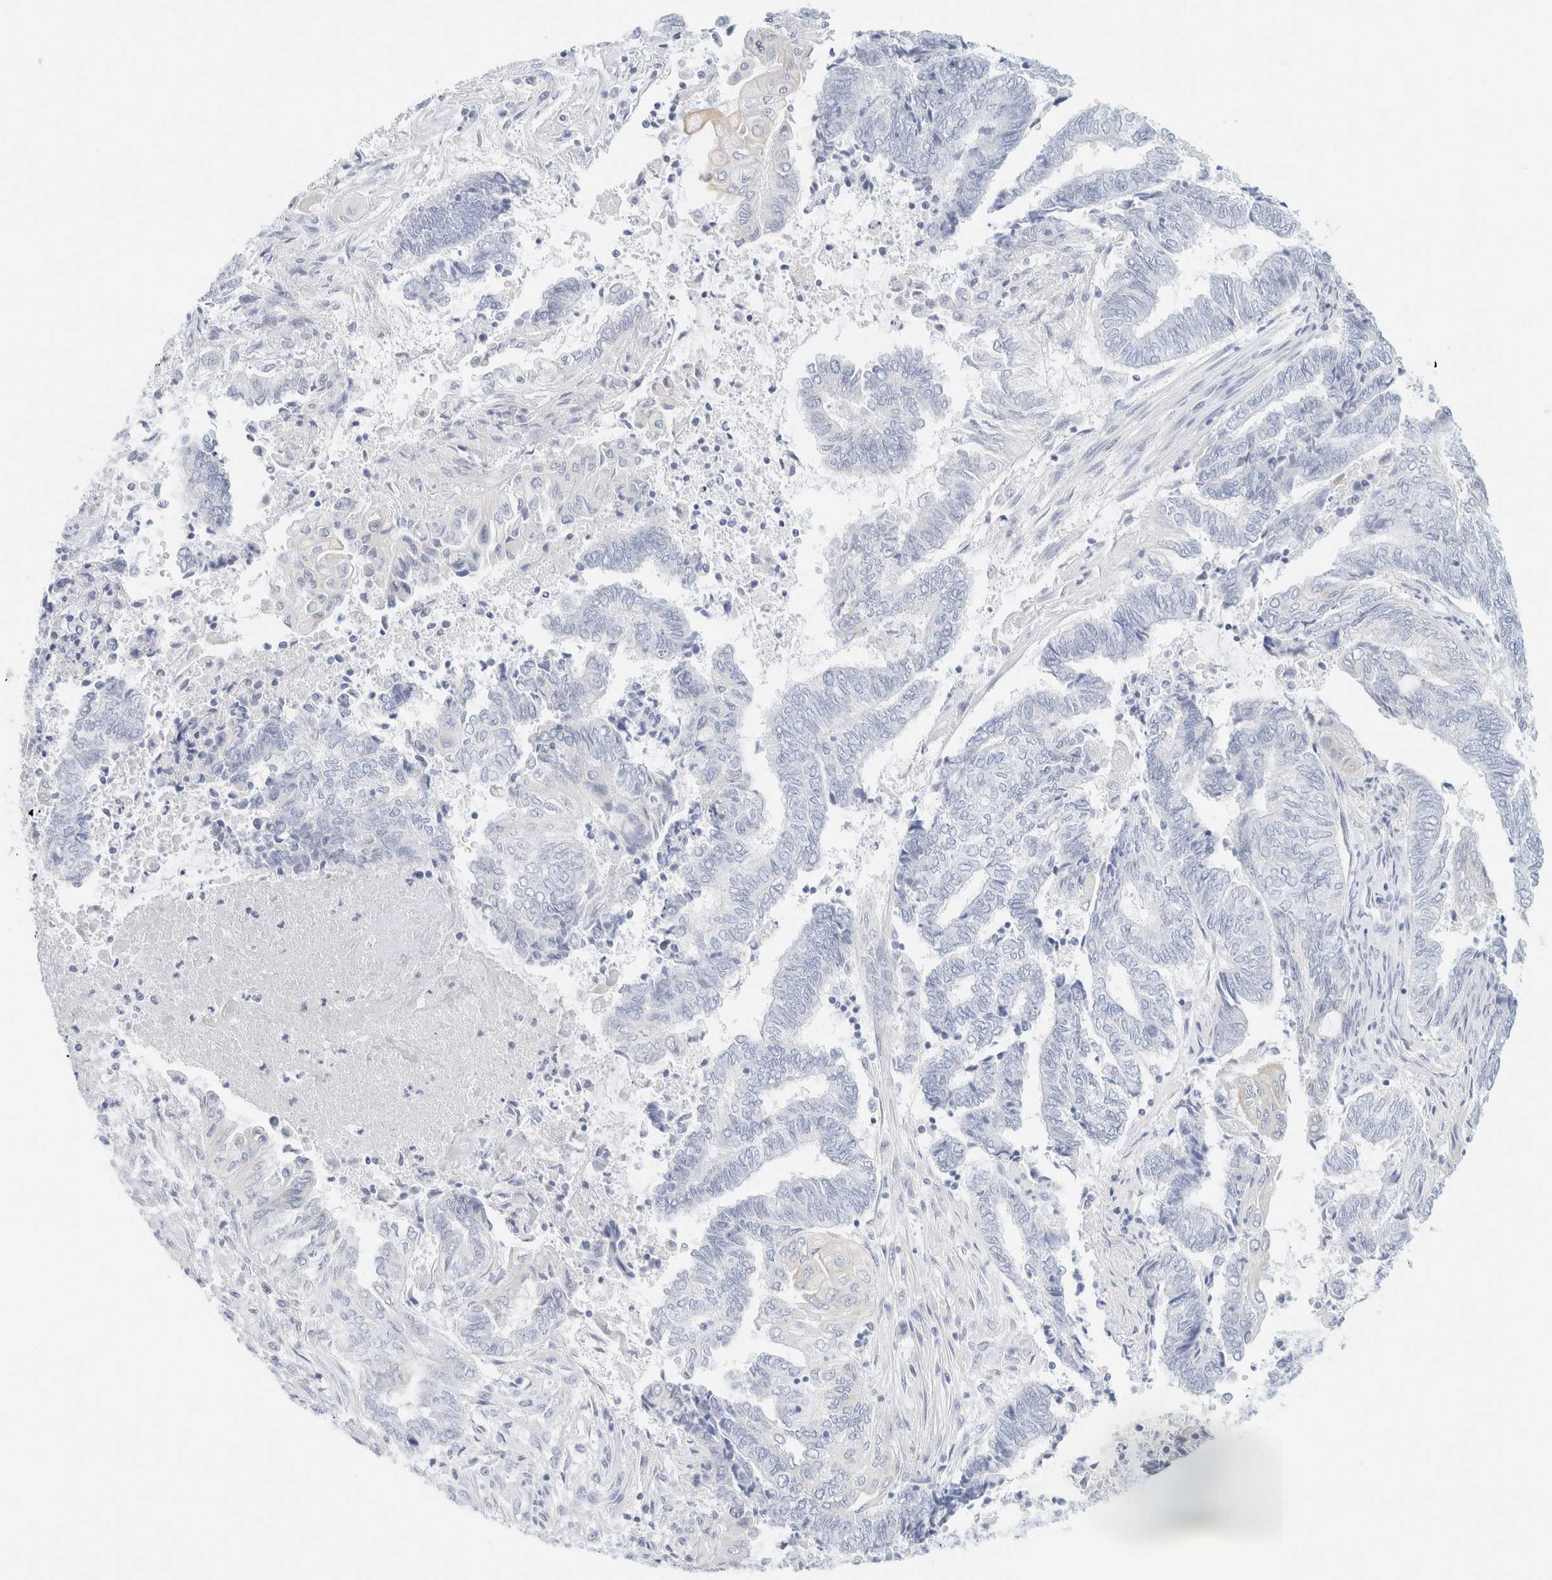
{"staining": {"intensity": "negative", "quantity": "none", "location": "none"}, "tissue": "endometrial cancer", "cell_type": "Tumor cells", "image_type": "cancer", "snomed": [{"axis": "morphology", "description": "Adenocarcinoma, NOS"}, {"axis": "topography", "description": "Uterus"}, {"axis": "topography", "description": "Endometrium"}], "caption": "This is an immunohistochemistry (IHC) histopathology image of adenocarcinoma (endometrial). There is no expression in tumor cells.", "gene": "KRT20", "patient": {"sex": "female", "age": 70}}